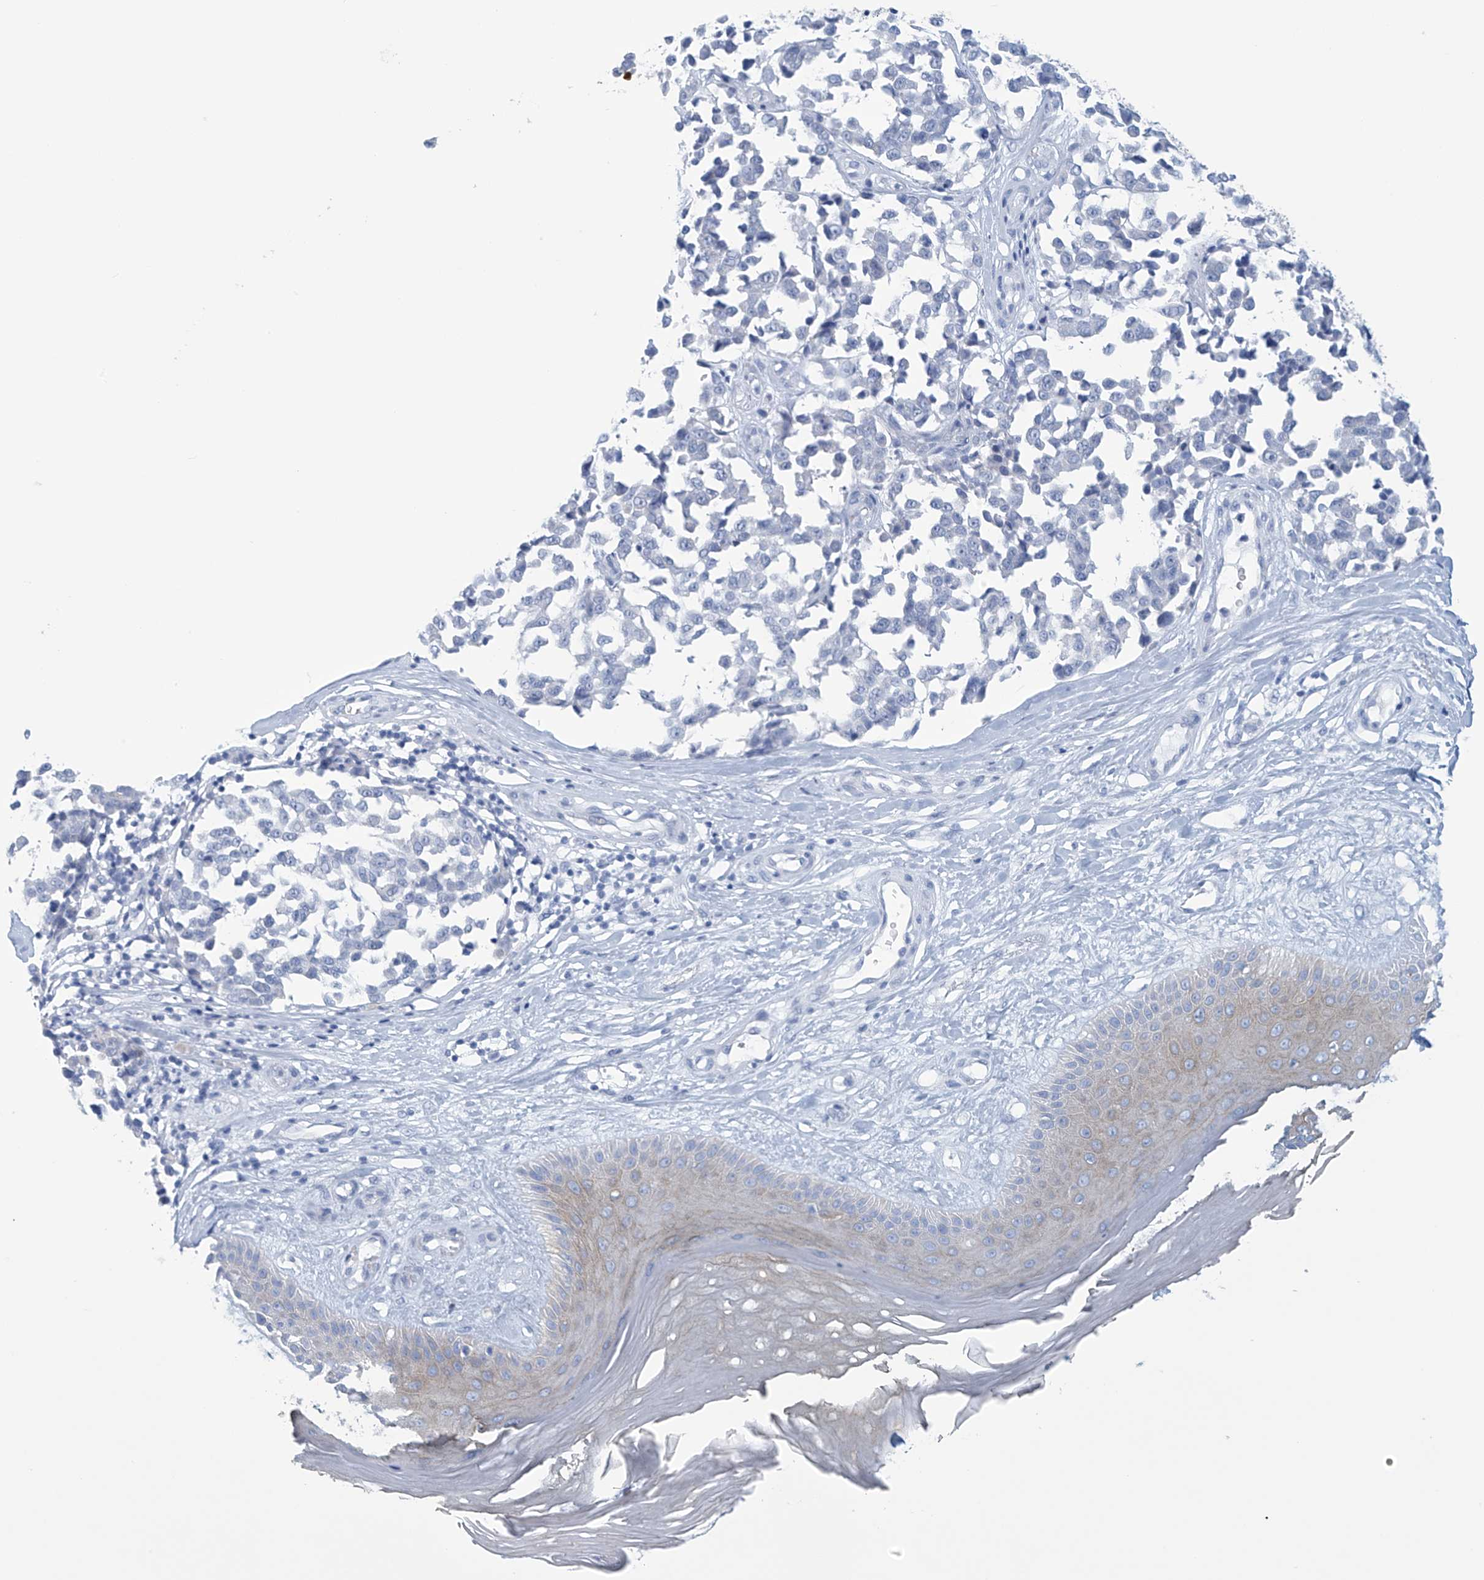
{"staining": {"intensity": "negative", "quantity": "none", "location": "none"}, "tissue": "melanoma", "cell_type": "Tumor cells", "image_type": "cancer", "snomed": [{"axis": "morphology", "description": "Malignant melanoma, NOS"}, {"axis": "topography", "description": "Skin"}], "caption": "DAB immunohistochemical staining of human melanoma demonstrates no significant positivity in tumor cells.", "gene": "DSP", "patient": {"sex": "female", "age": 64}}